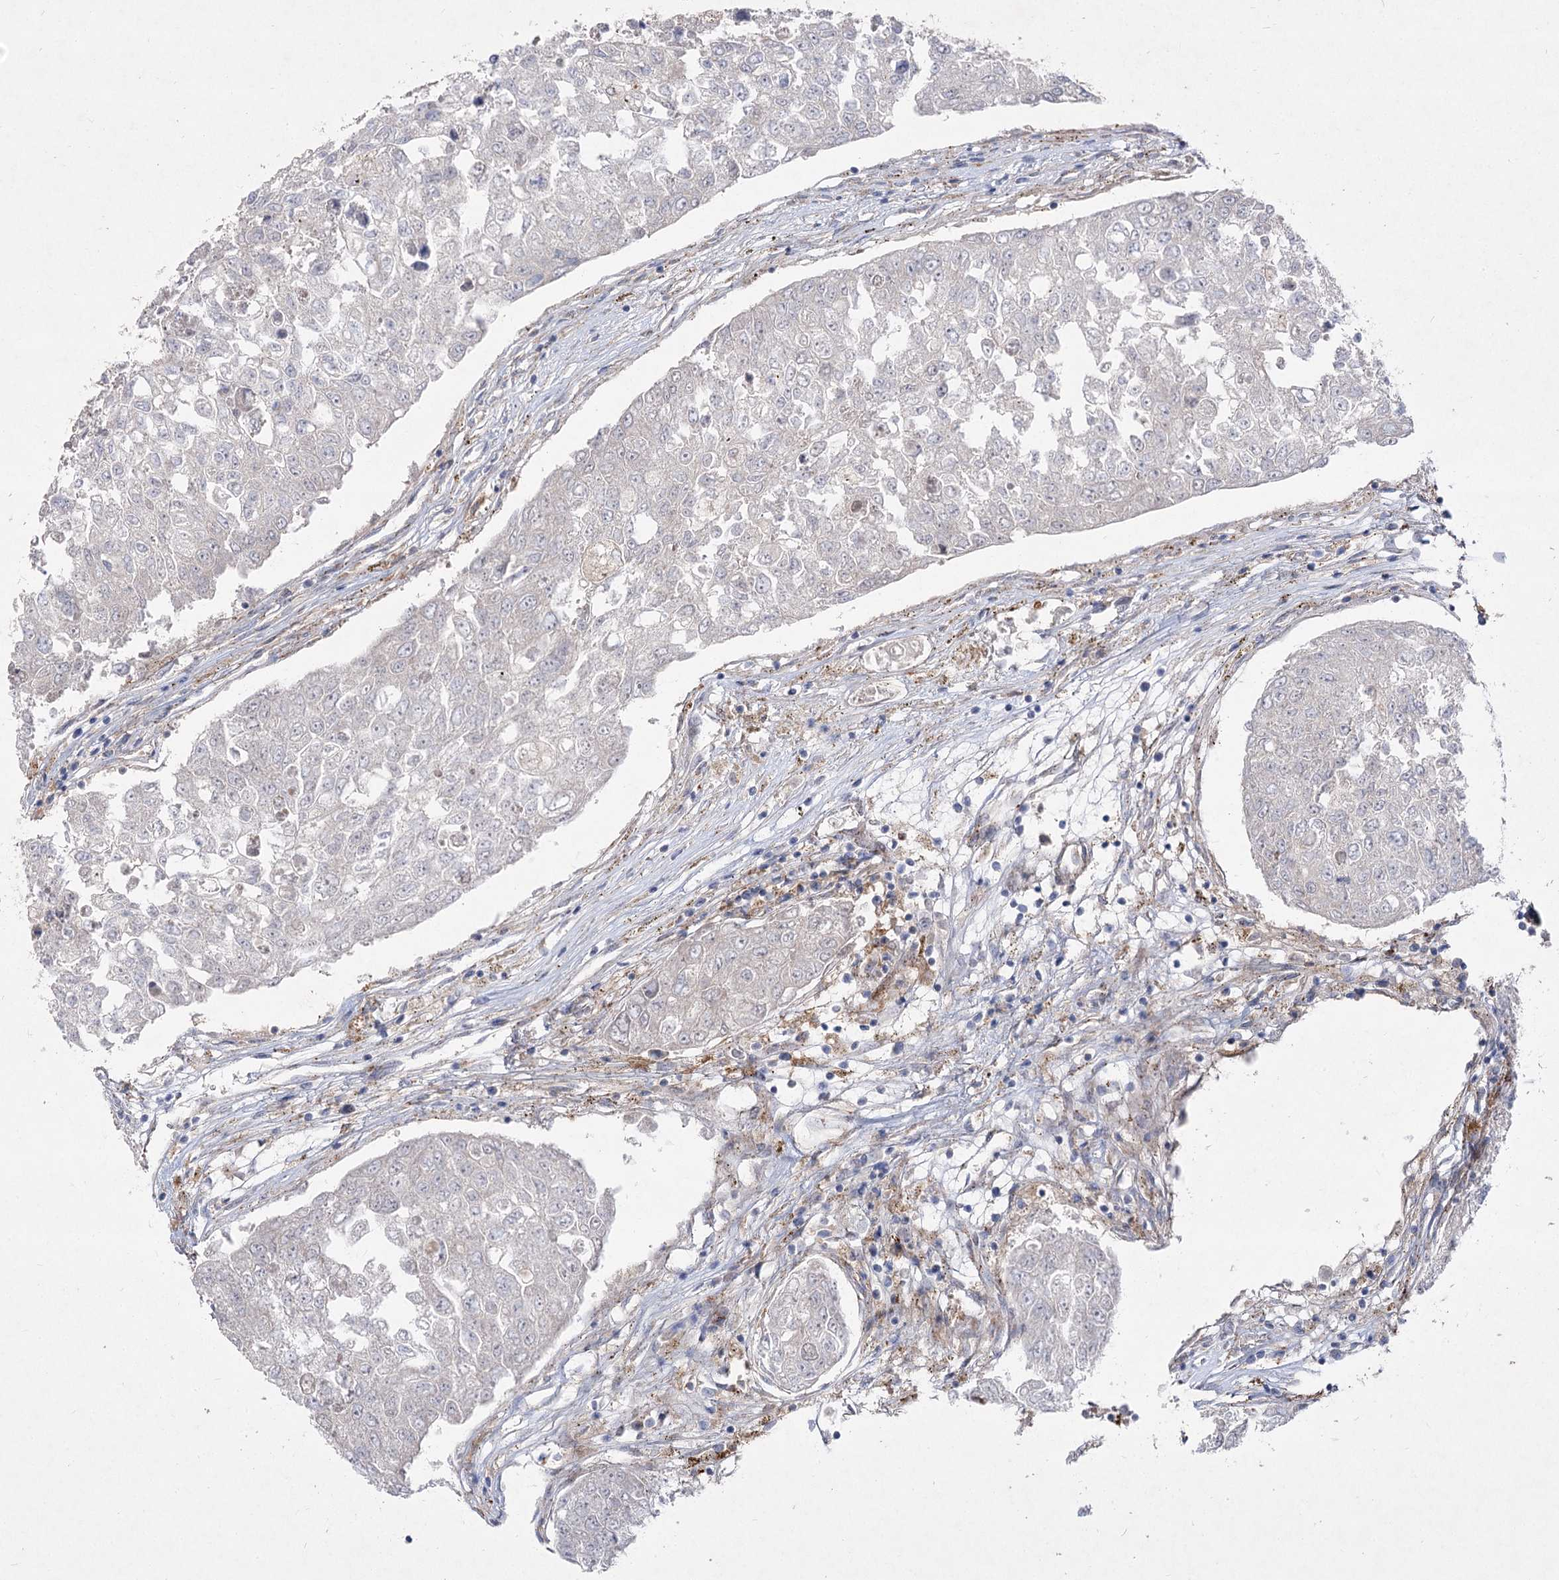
{"staining": {"intensity": "weak", "quantity": "<25%", "location": "cytoplasmic/membranous"}, "tissue": "urothelial cancer", "cell_type": "Tumor cells", "image_type": "cancer", "snomed": [{"axis": "morphology", "description": "Urothelial carcinoma, High grade"}, {"axis": "topography", "description": "Lymph node"}, {"axis": "topography", "description": "Urinary bladder"}], "caption": "Protein analysis of high-grade urothelial carcinoma displays no significant positivity in tumor cells.", "gene": "SH3BP5L", "patient": {"sex": "male", "age": 51}}